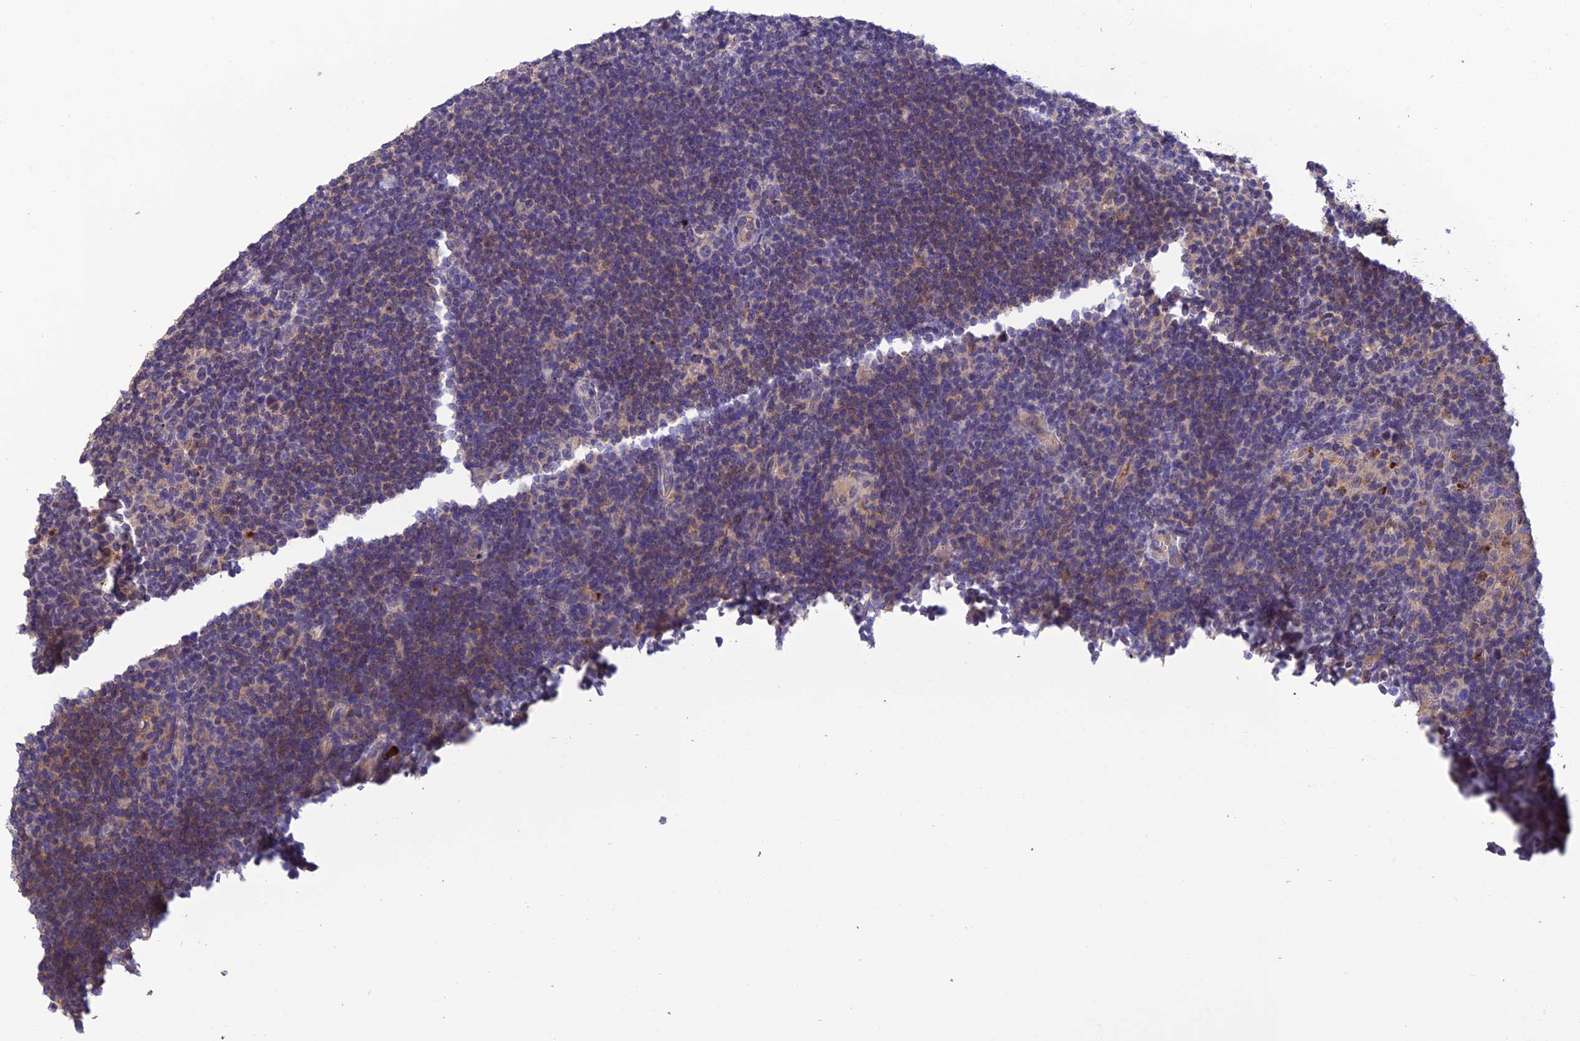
{"staining": {"intensity": "negative", "quantity": "none", "location": "none"}, "tissue": "lymphoma", "cell_type": "Tumor cells", "image_type": "cancer", "snomed": [{"axis": "morphology", "description": "Hodgkin's disease, NOS"}, {"axis": "topography", "description": "Lymph node"}], "caption": "High magnification brightfield microscopy of lymphoma stained with DAB (3,3'-diaminobenzidine) (brown) and counterstained with hematoxylin (blue): tumor cells show no significant expression. Brightfield microscopy of IHC stained with DAB (3,3'-diaminobenzidine) (brown) and hematoxylin (blue), captured at high magnification.", "gene": "MIOS", "patient": {"sex": "female", "age": 57}}